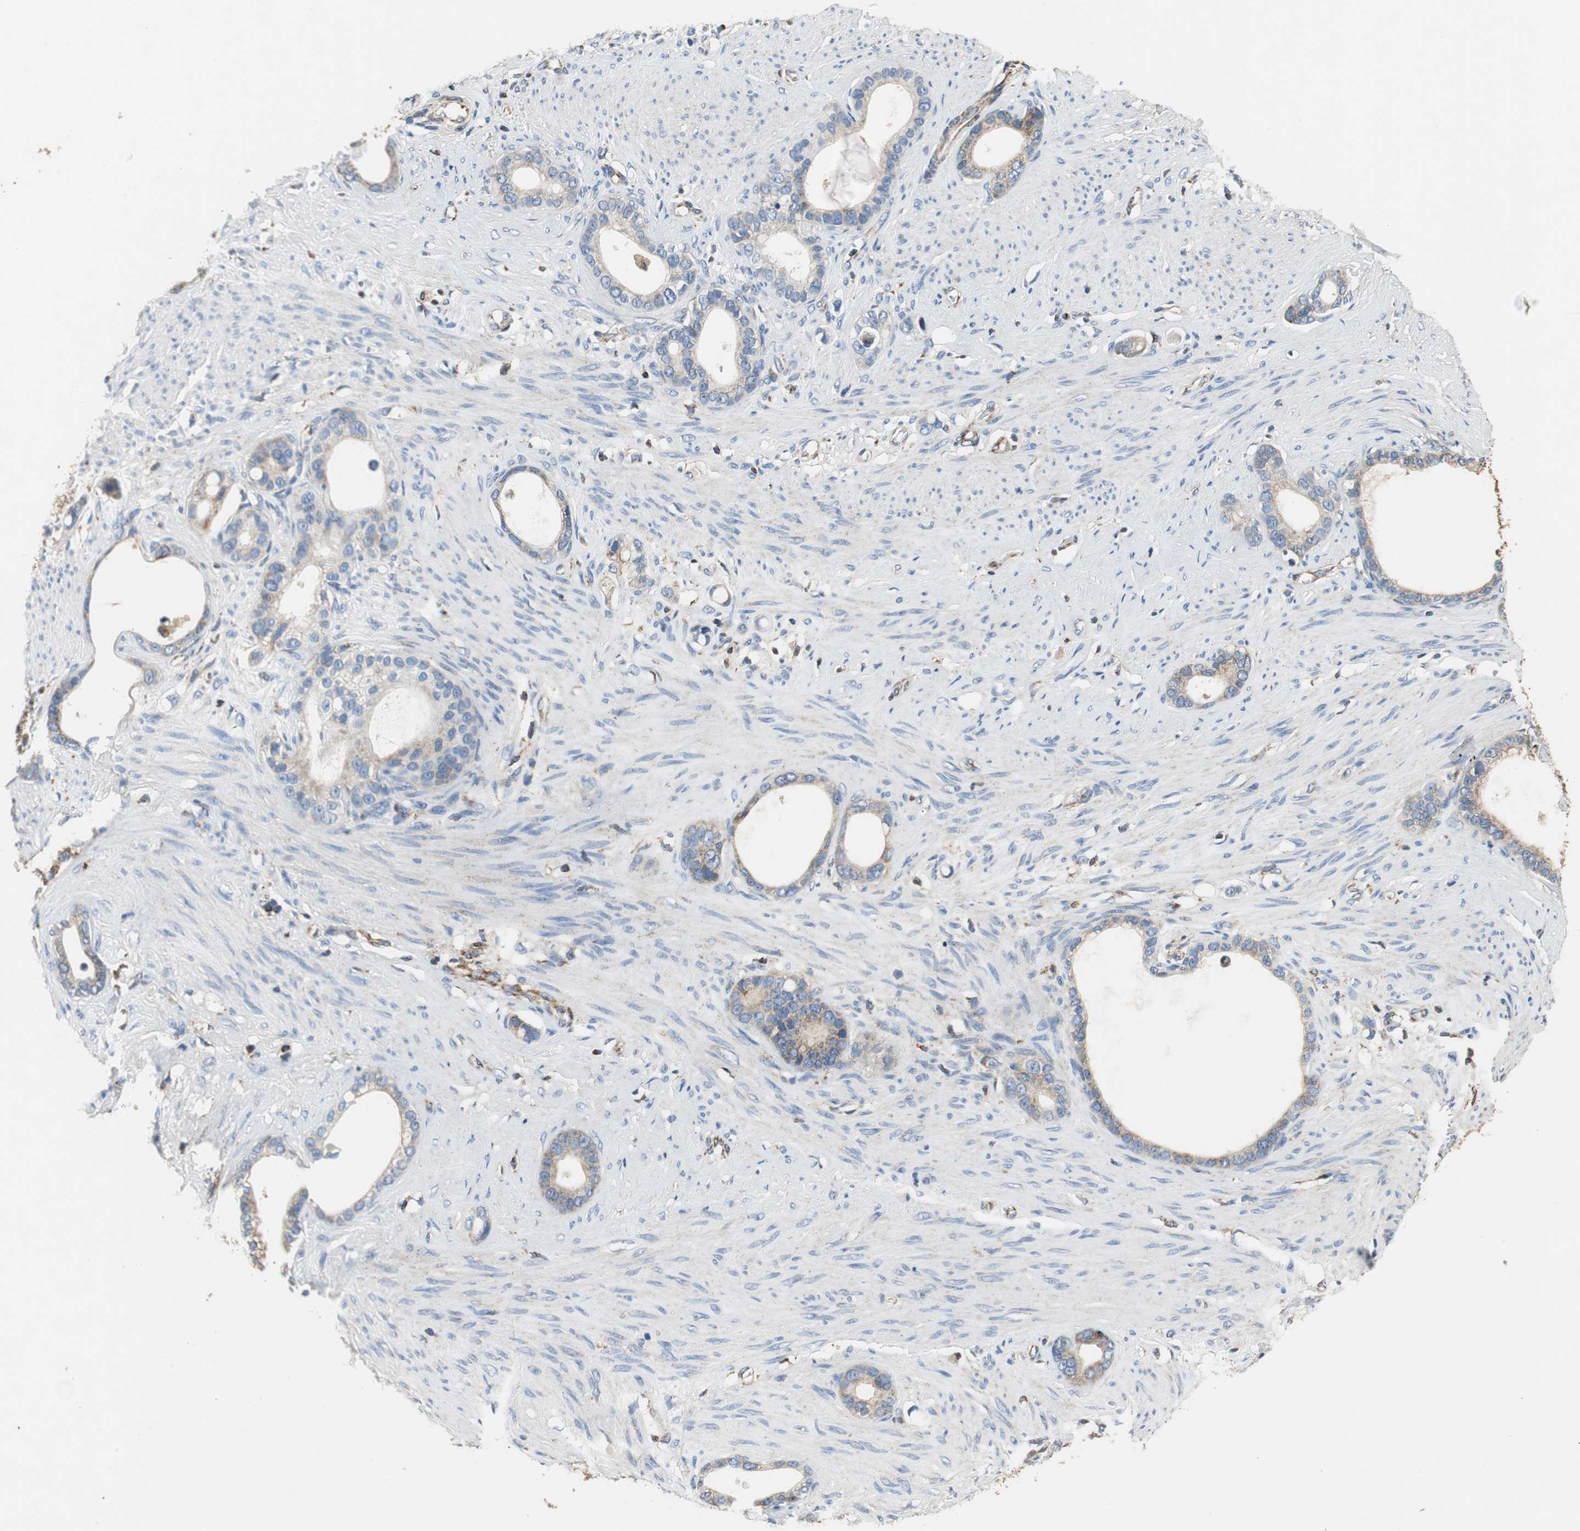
{"staining": {"intensity": "moderate", "quantity": ">75%", "location": "cytoplasmic/membranous"}, "tissue": "stomach cancer", "cell_type": "Tumor cells", "image_type": "cancer", "snomed": [{"axis": "morphology", "description": "Adenocarcinoma, NOS"}, {"axis": "topography", "description": "Stomach"}], "caption": "IHC (DAB) staining of stomach cancer (adenocarcinoma) displays moderate cytoplasmic/membranous protein expression in about >75% of tumor cells.", "gene": "GSTK1", "patient": {"sex": "female", "age": 75}}